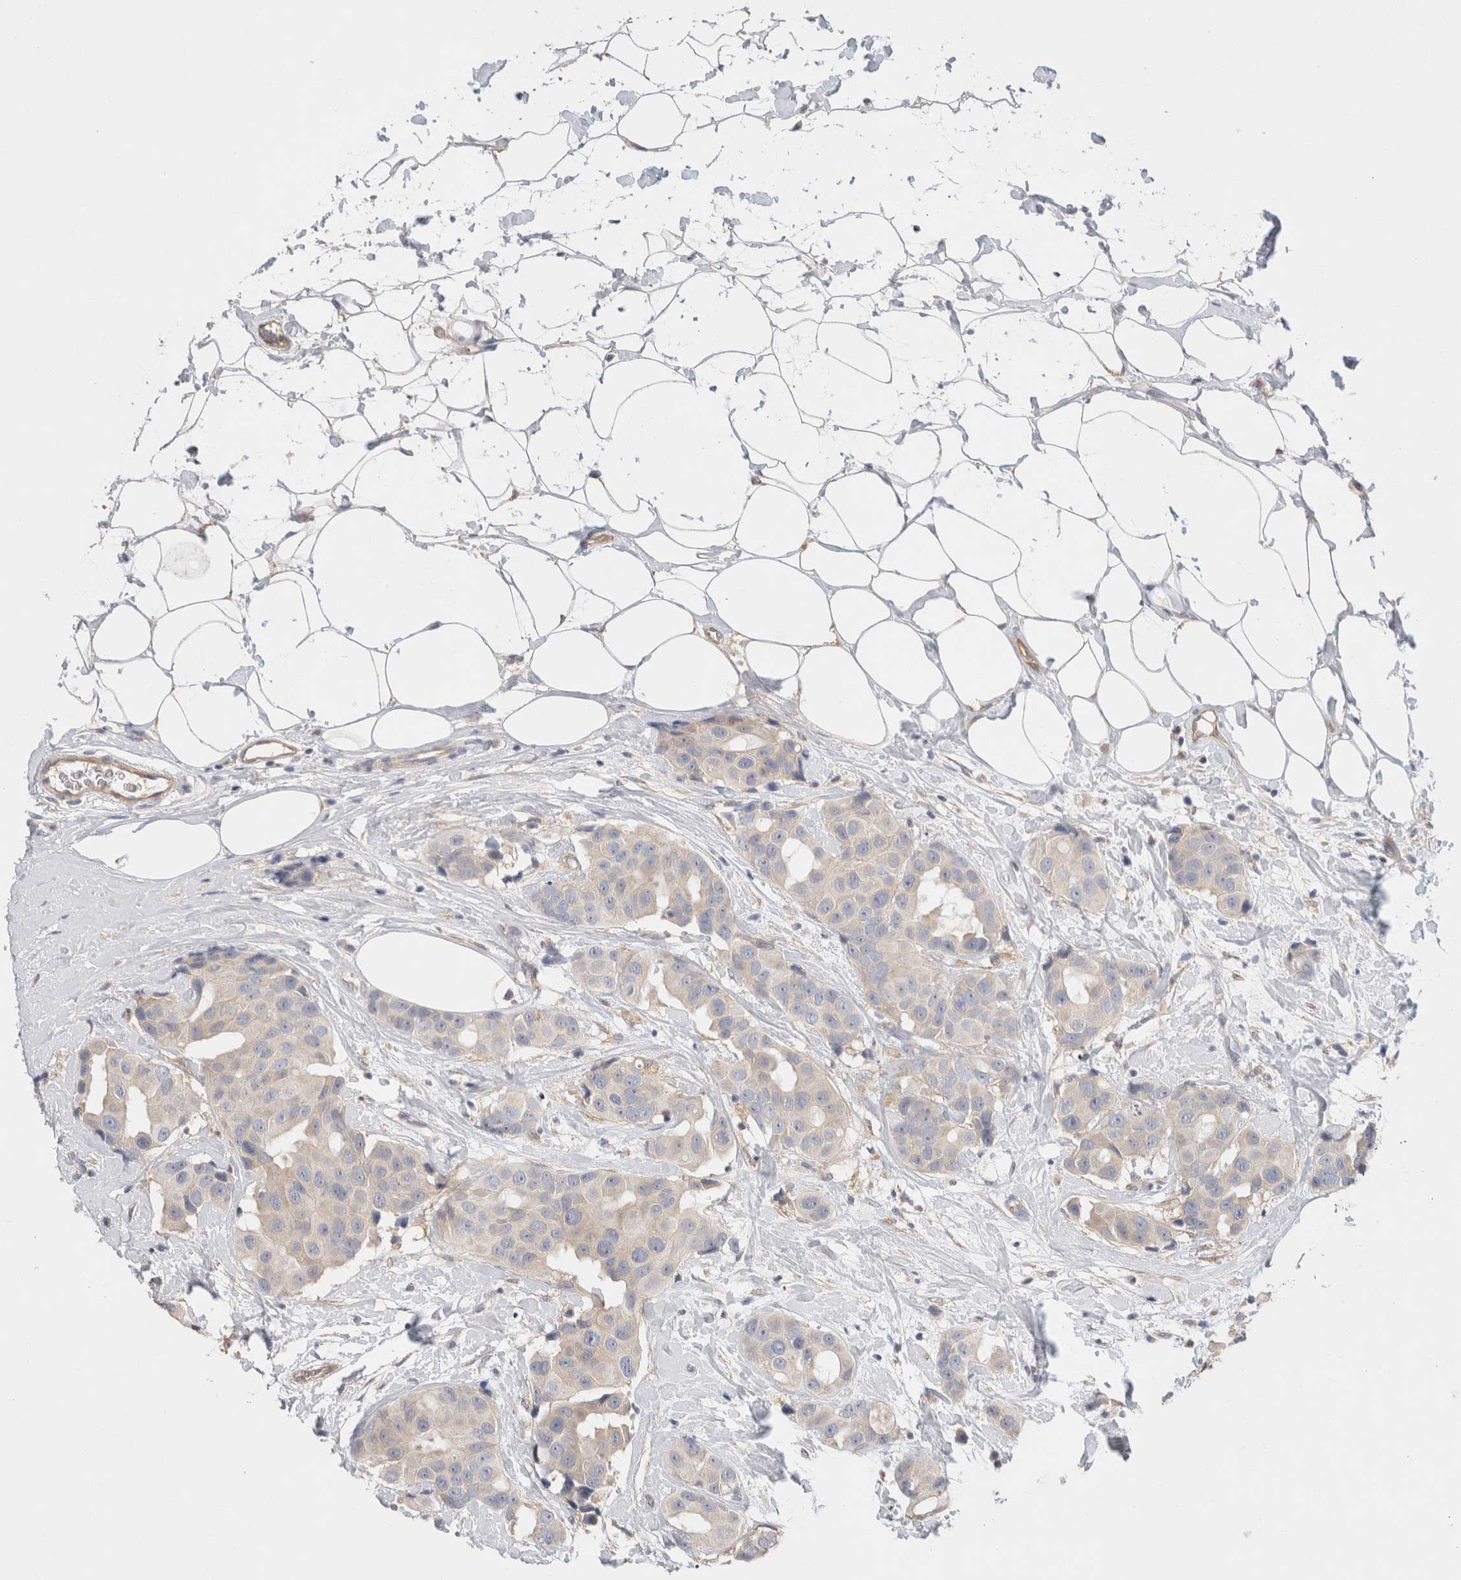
{"staining": {"intensity": "weak", "quantity": "<25%", "location": "cytoplasmic/membranous"}, "tissue": "breast cancer", "cell_type": "Tumor cells", "image_type": "cancer", "snomed": [{"axis": "morphology", "description": "Normal tissue, NOS"}, {"axis": "morphology", "description": "Duct carcinoma"}, {"axis": "topography", "description": "Breast"}], "caption": "The IHC image has no significant expression in tumor cells of intraductal carcinoma (breast) tissue.", "gene": "SGK3", "patient": {"sex": "female", "age": 39}}